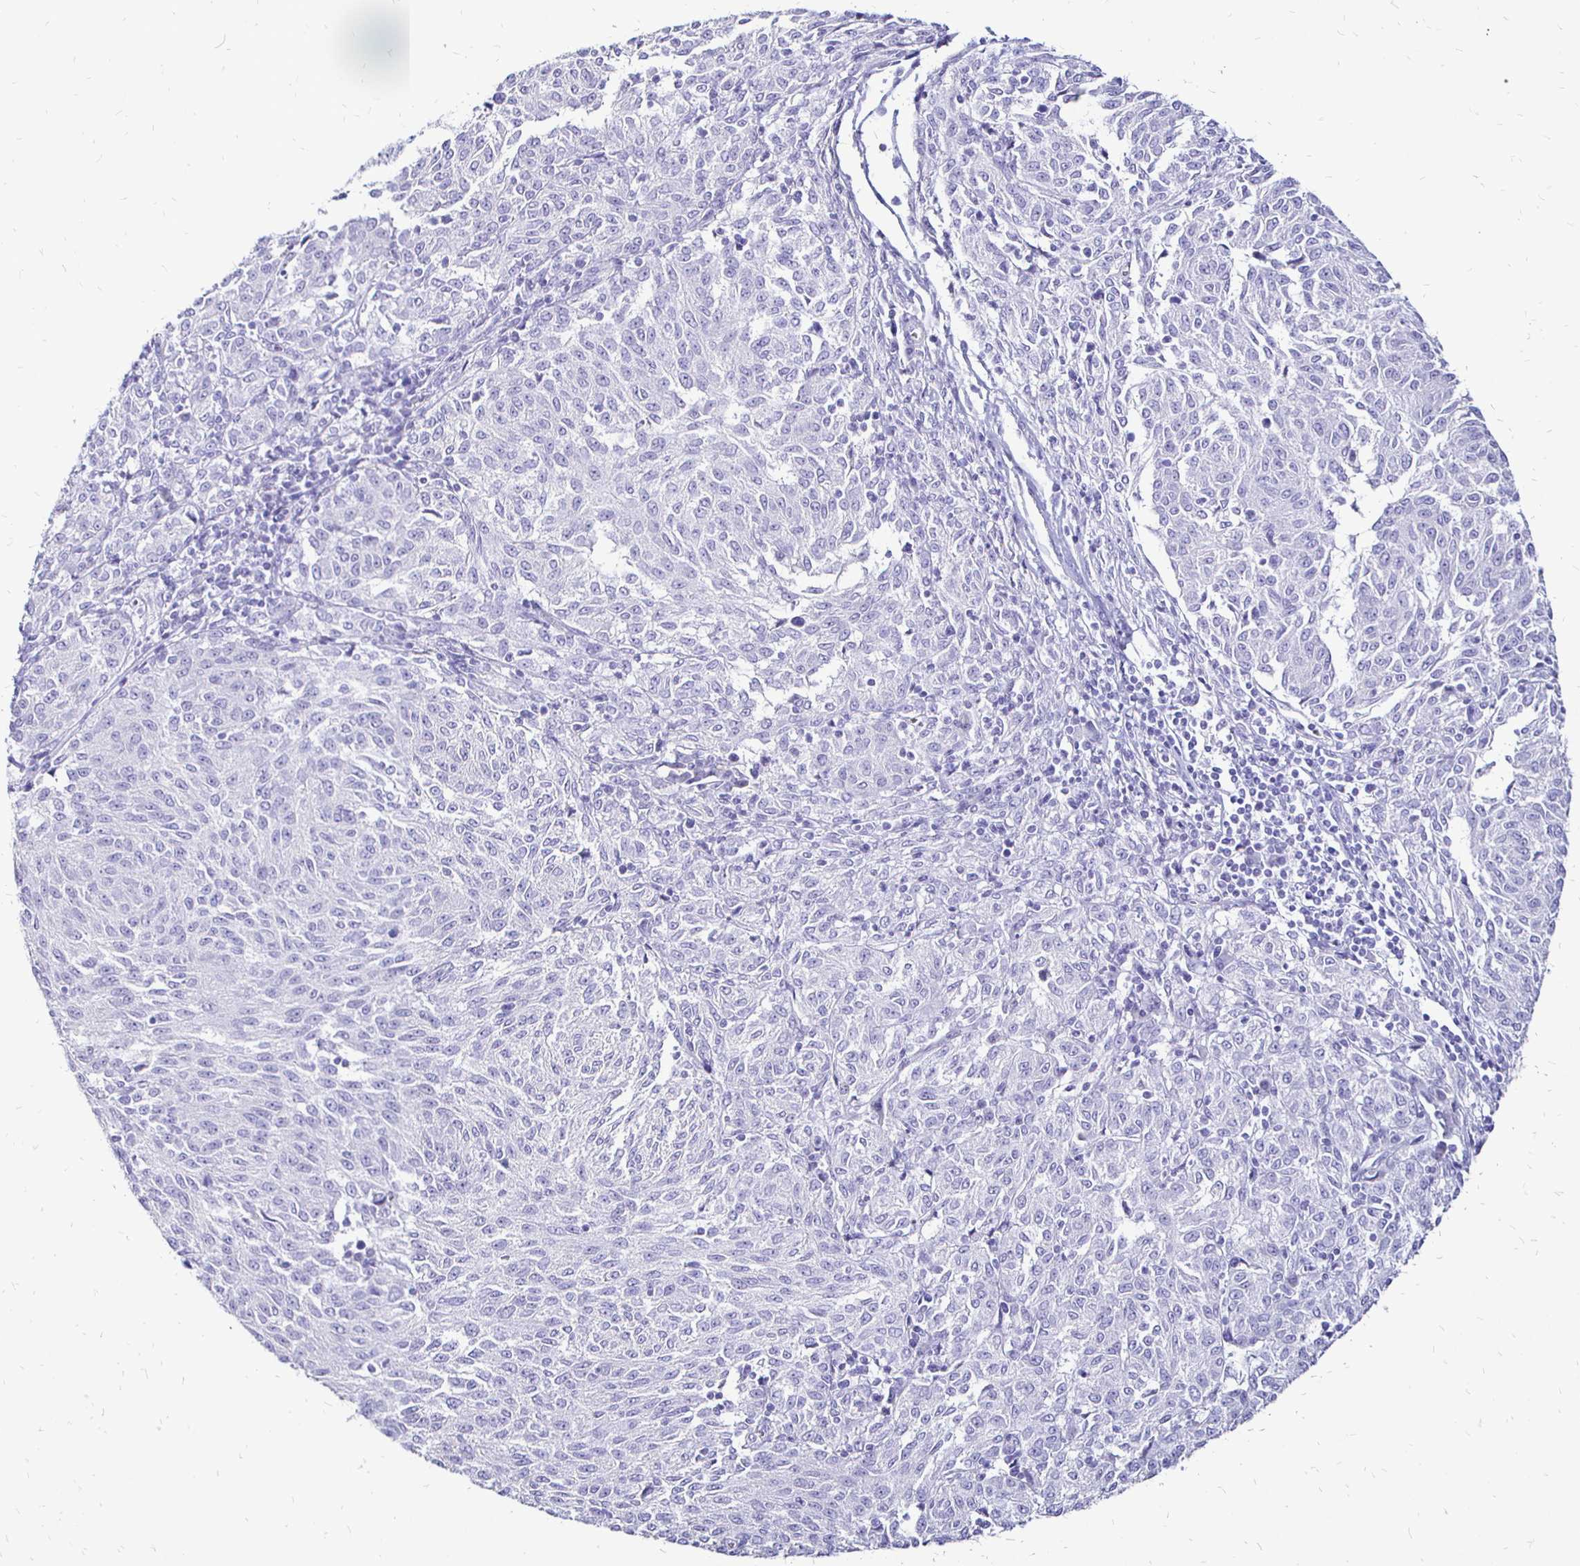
{"staining": {"intensity": "negative", "quantity": "none", "location": "none"}, "tissue": "melanoma", "cell_type": "Tumor cells", "image_type": "cancer", "snomed": [{"axis": "morphology", "description": "Malignant melanoma, NOS"}, {"axis": "topography", "description": "Skin"}], "caption": "Malignant melanoma was stained to show a protein in brown. There is no significant expression in tumor cells.", "gene": "IRGC", "patient": {"sex": "female", "age": 72}}